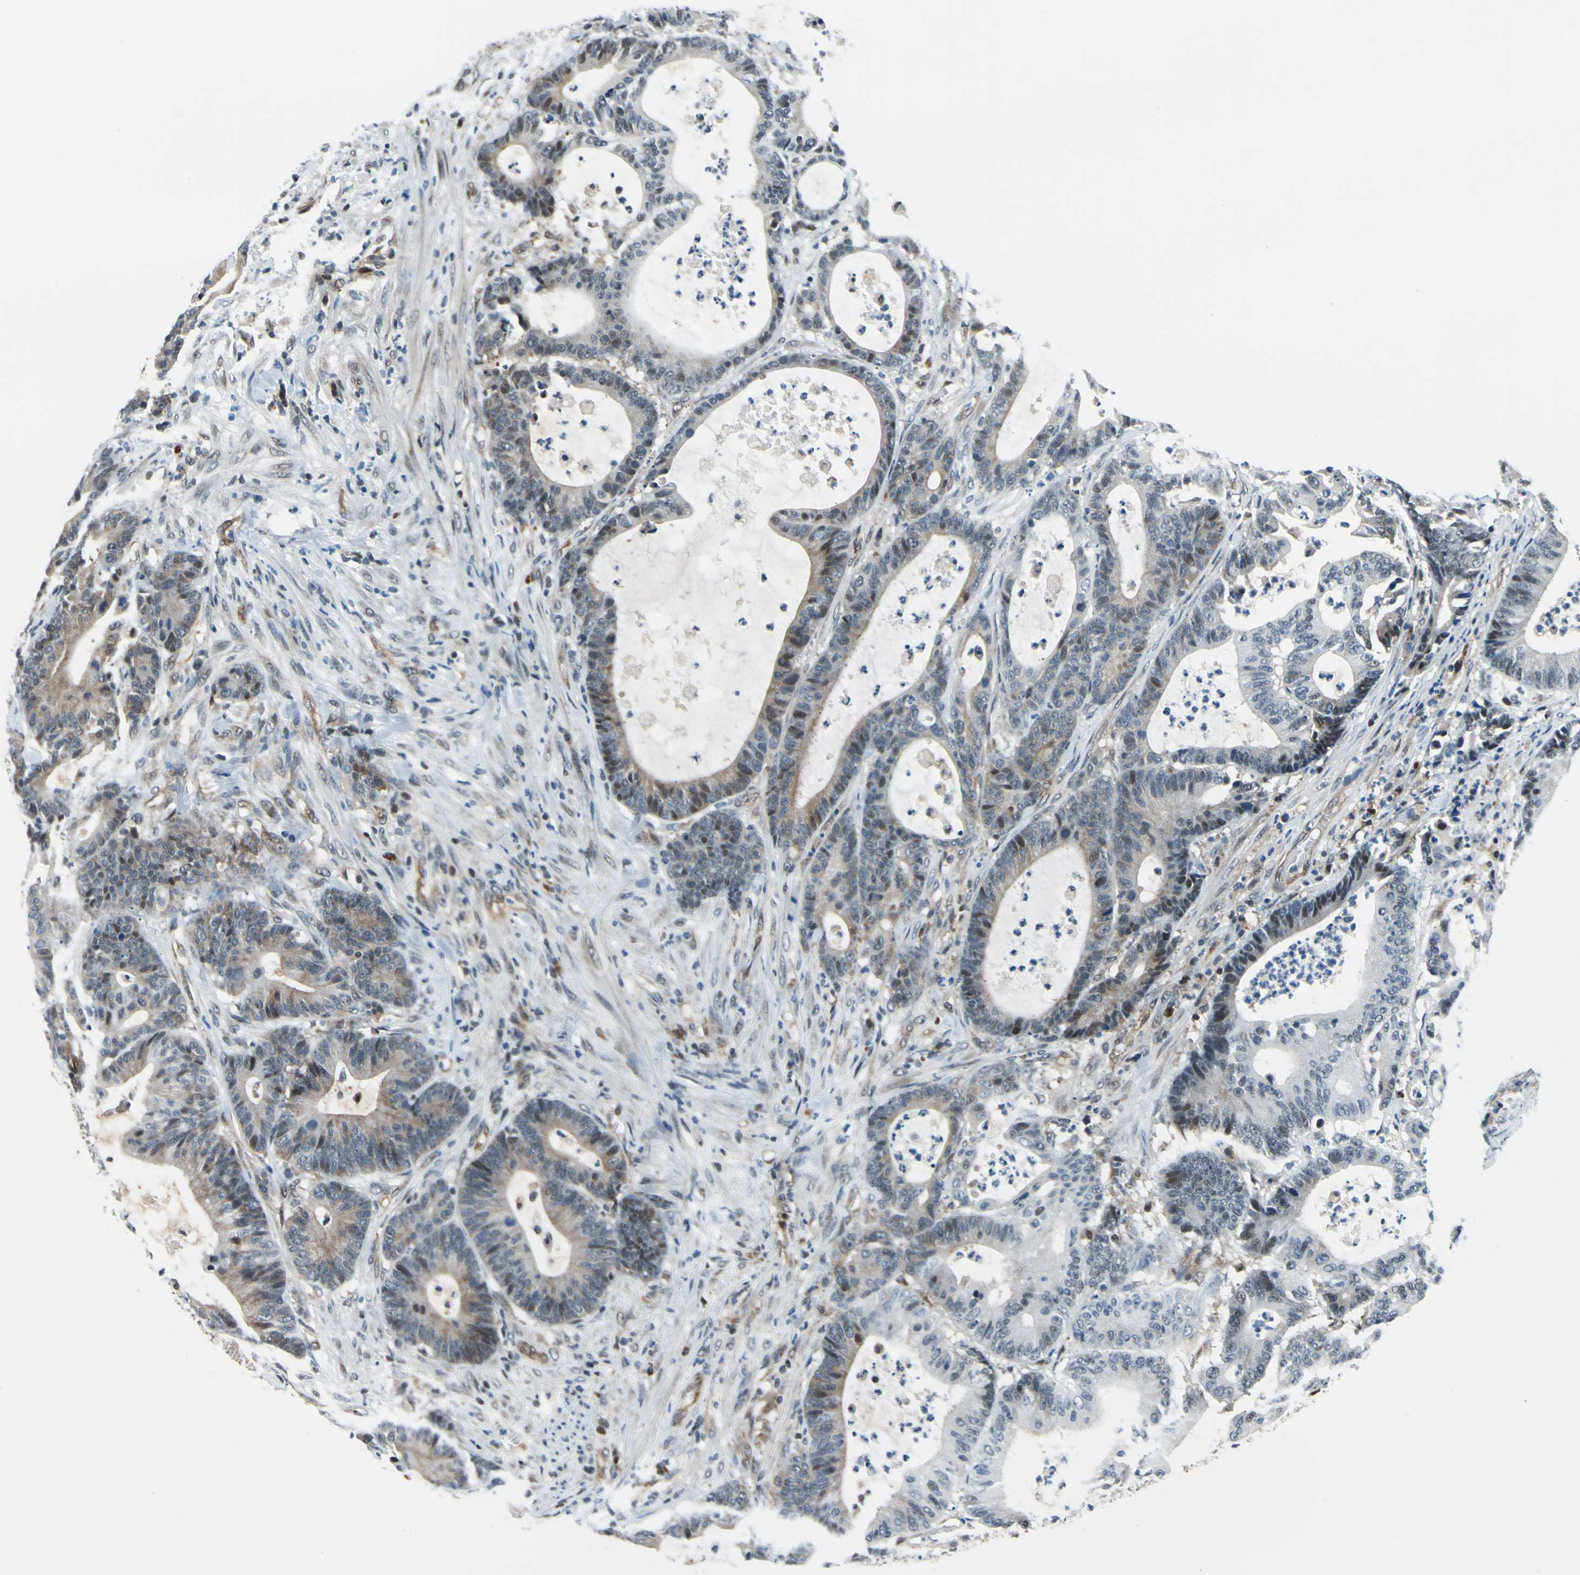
{"staining": {"intensity": "weak", "quantity": "25%-75%", "location": "cytoplasmic/membranous"}, "tissue": "colorectal cancer", "cell_type": "Tumor cells", "image_type": "cancer", "snomed": [{"axis": "morphology", "description": "Adenocarcinoma, NOS"}, {"axis": "topography", "description": "Colon"}], "caption": "Immunohistochemistry (DAB (3,3'-diaminobenzidine)) staining of human colorectal cancer (adenocarcinoma) exhibits weak cytoplasmic/membranous protein staining in about 25%-75% of tumor cells. (DAB (3,3'-diaminobenzidine) = brown stain, brightfield microscopy at high magnification).", "gene": "POLR3K", "patient": {"sex": "female", "age": 84}}